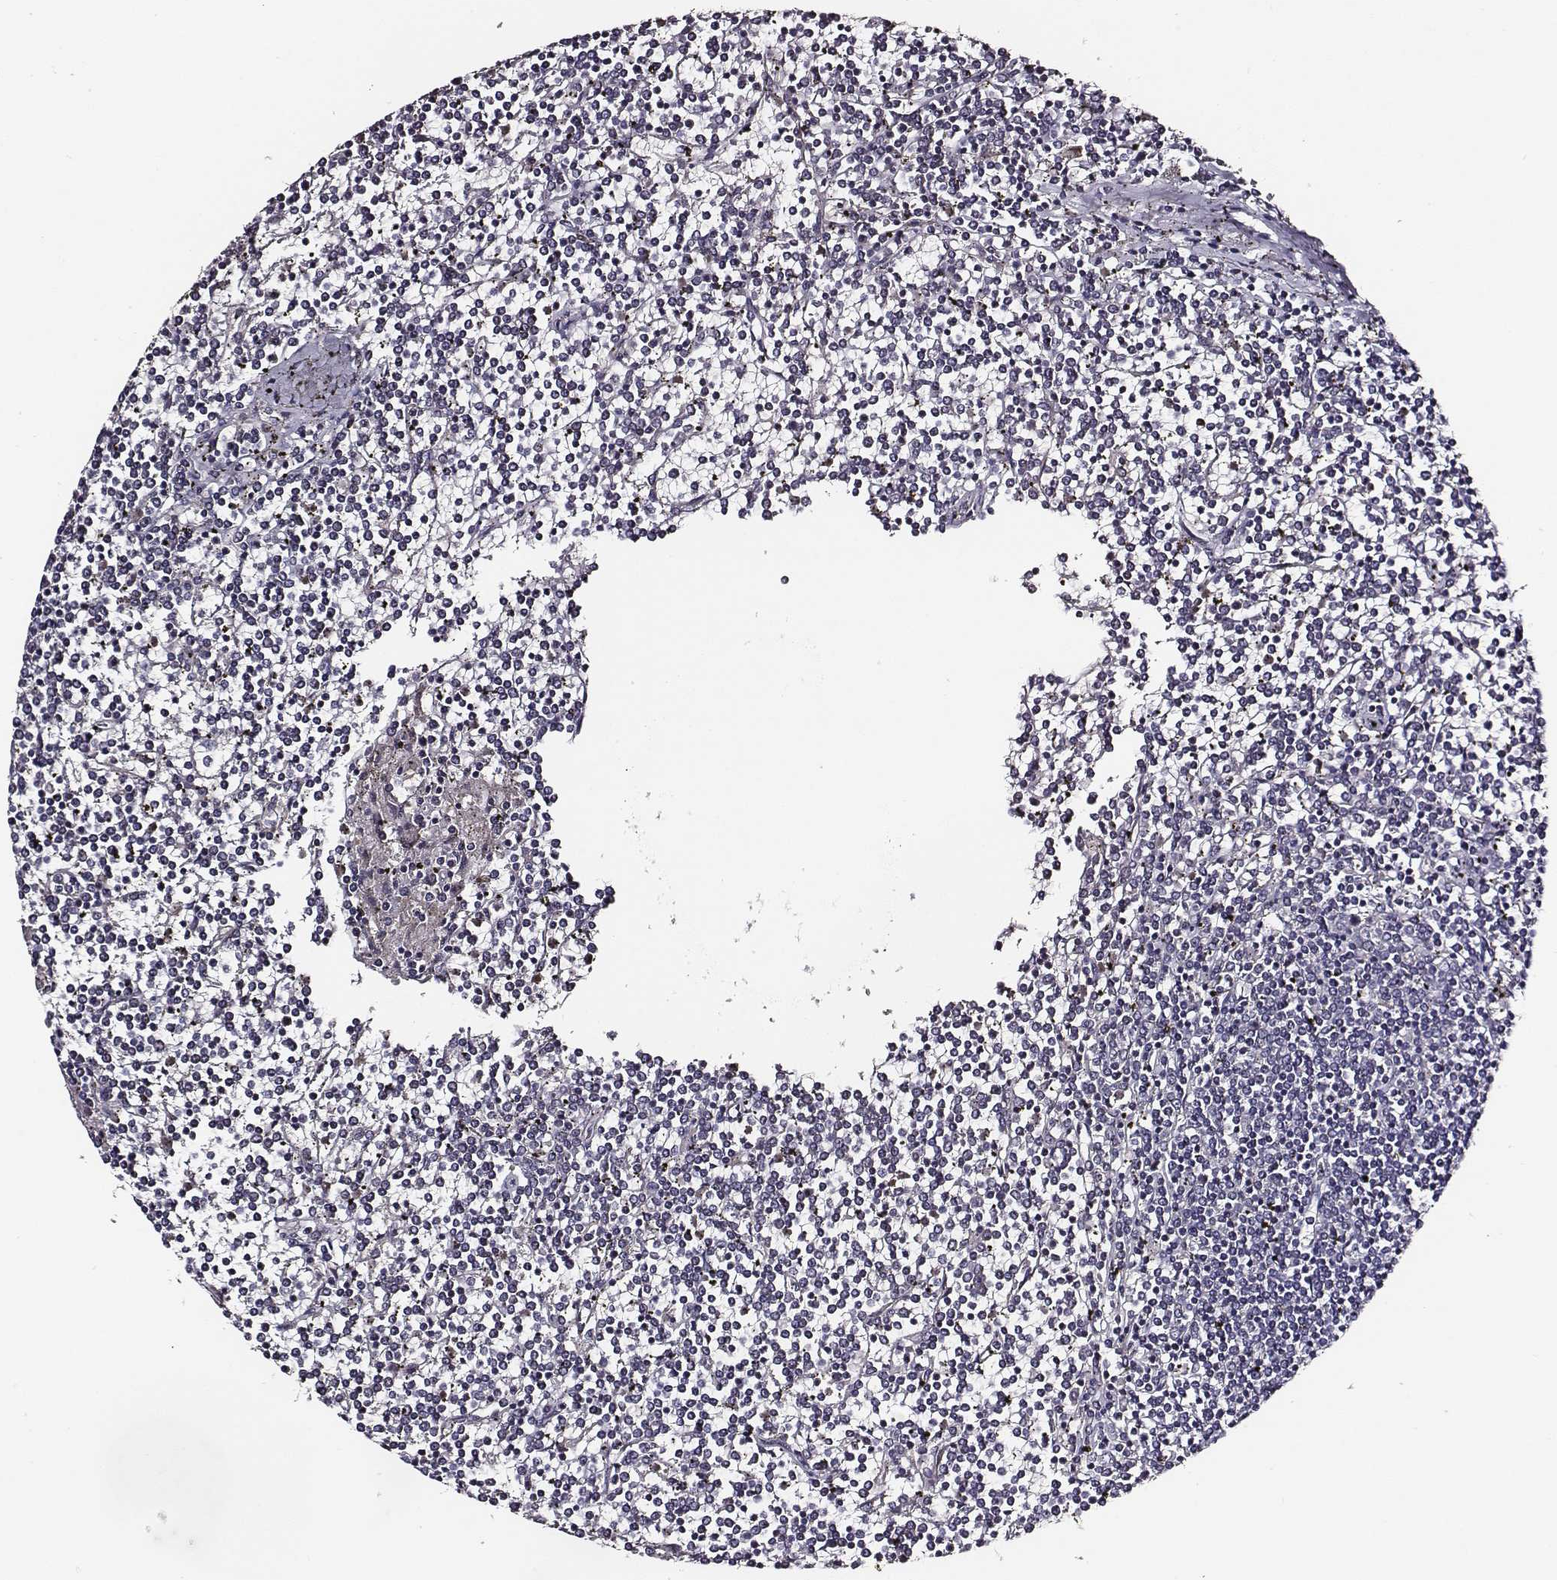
{"staining": {"intensity": "negative", "quantity": "none", "location": "none"}, "tissue": "lymphoma", "cell_type": "Tumor cells", "image_type": "cancer", "snomed": [{"axis": "morphology", "description": "Malignant lymphoma, non-Hodgkin's type, Low grade"}, {"axis": "topography", "description": "Spleen"}], "caption": "Histopathology image shows no significant protein expression in tumor cells of malignant lymphoma, non-Hodgkin's type (low-grade).", "gene": "AADAT", "patient": {"sex": "female", "age": 19}}